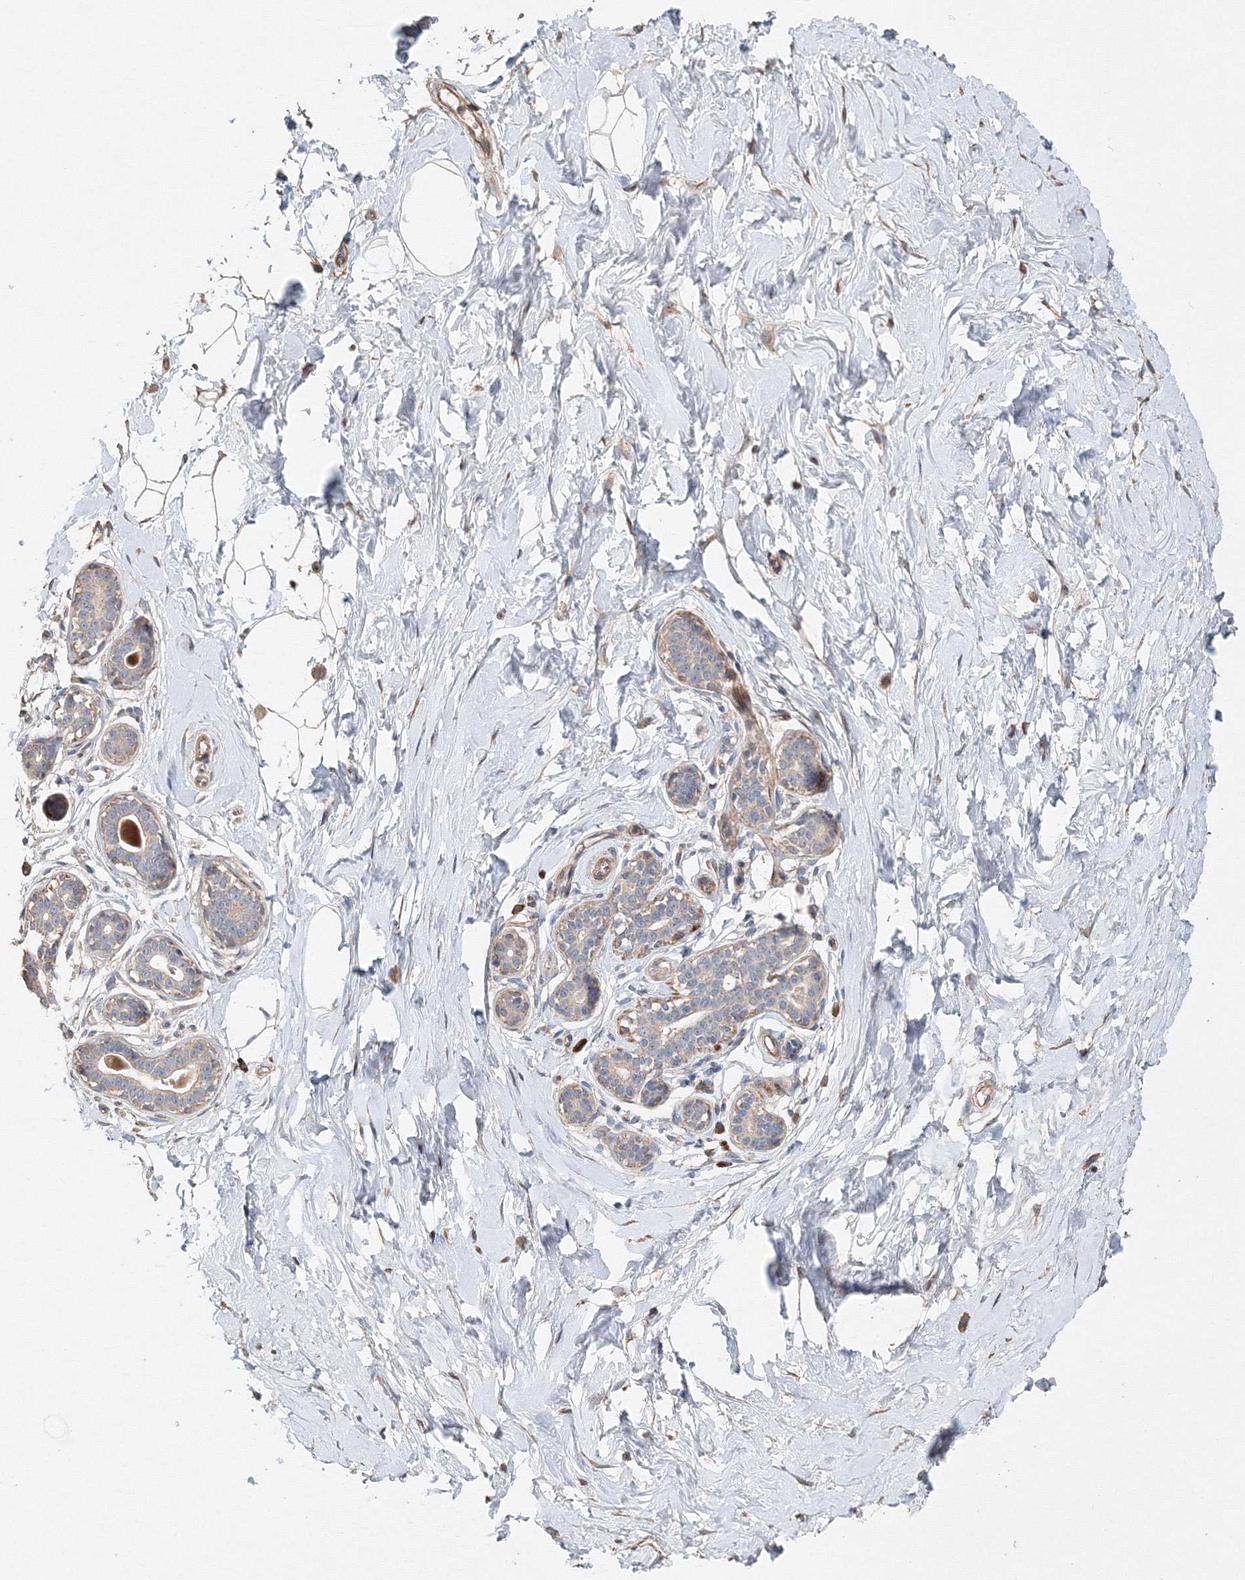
{"staining": {"intensity": "negative", "quantity": "none", "location": "none"}, "tissue": "breast", "cell_type": "Adipocytes", "image_type": "normal", "snomed": [{"axis": "morphology", "description": "Normal tissue, NOS"}, {"axis": "morphology", "description": "Adenoma, NOS"}, {"axis": "topography", "description": "Breast"}], "caption": "Immunohistochemistry of unremarkable breast demonstrates no positivity in adipocytes. The staining is performed using DAB (3,3'-diaminobenzidine) brown chromogen with nuclei counter-stained in using hematoxylin.", "gene": "NALF2", "patient": {"sex": "female", "age": 23}}